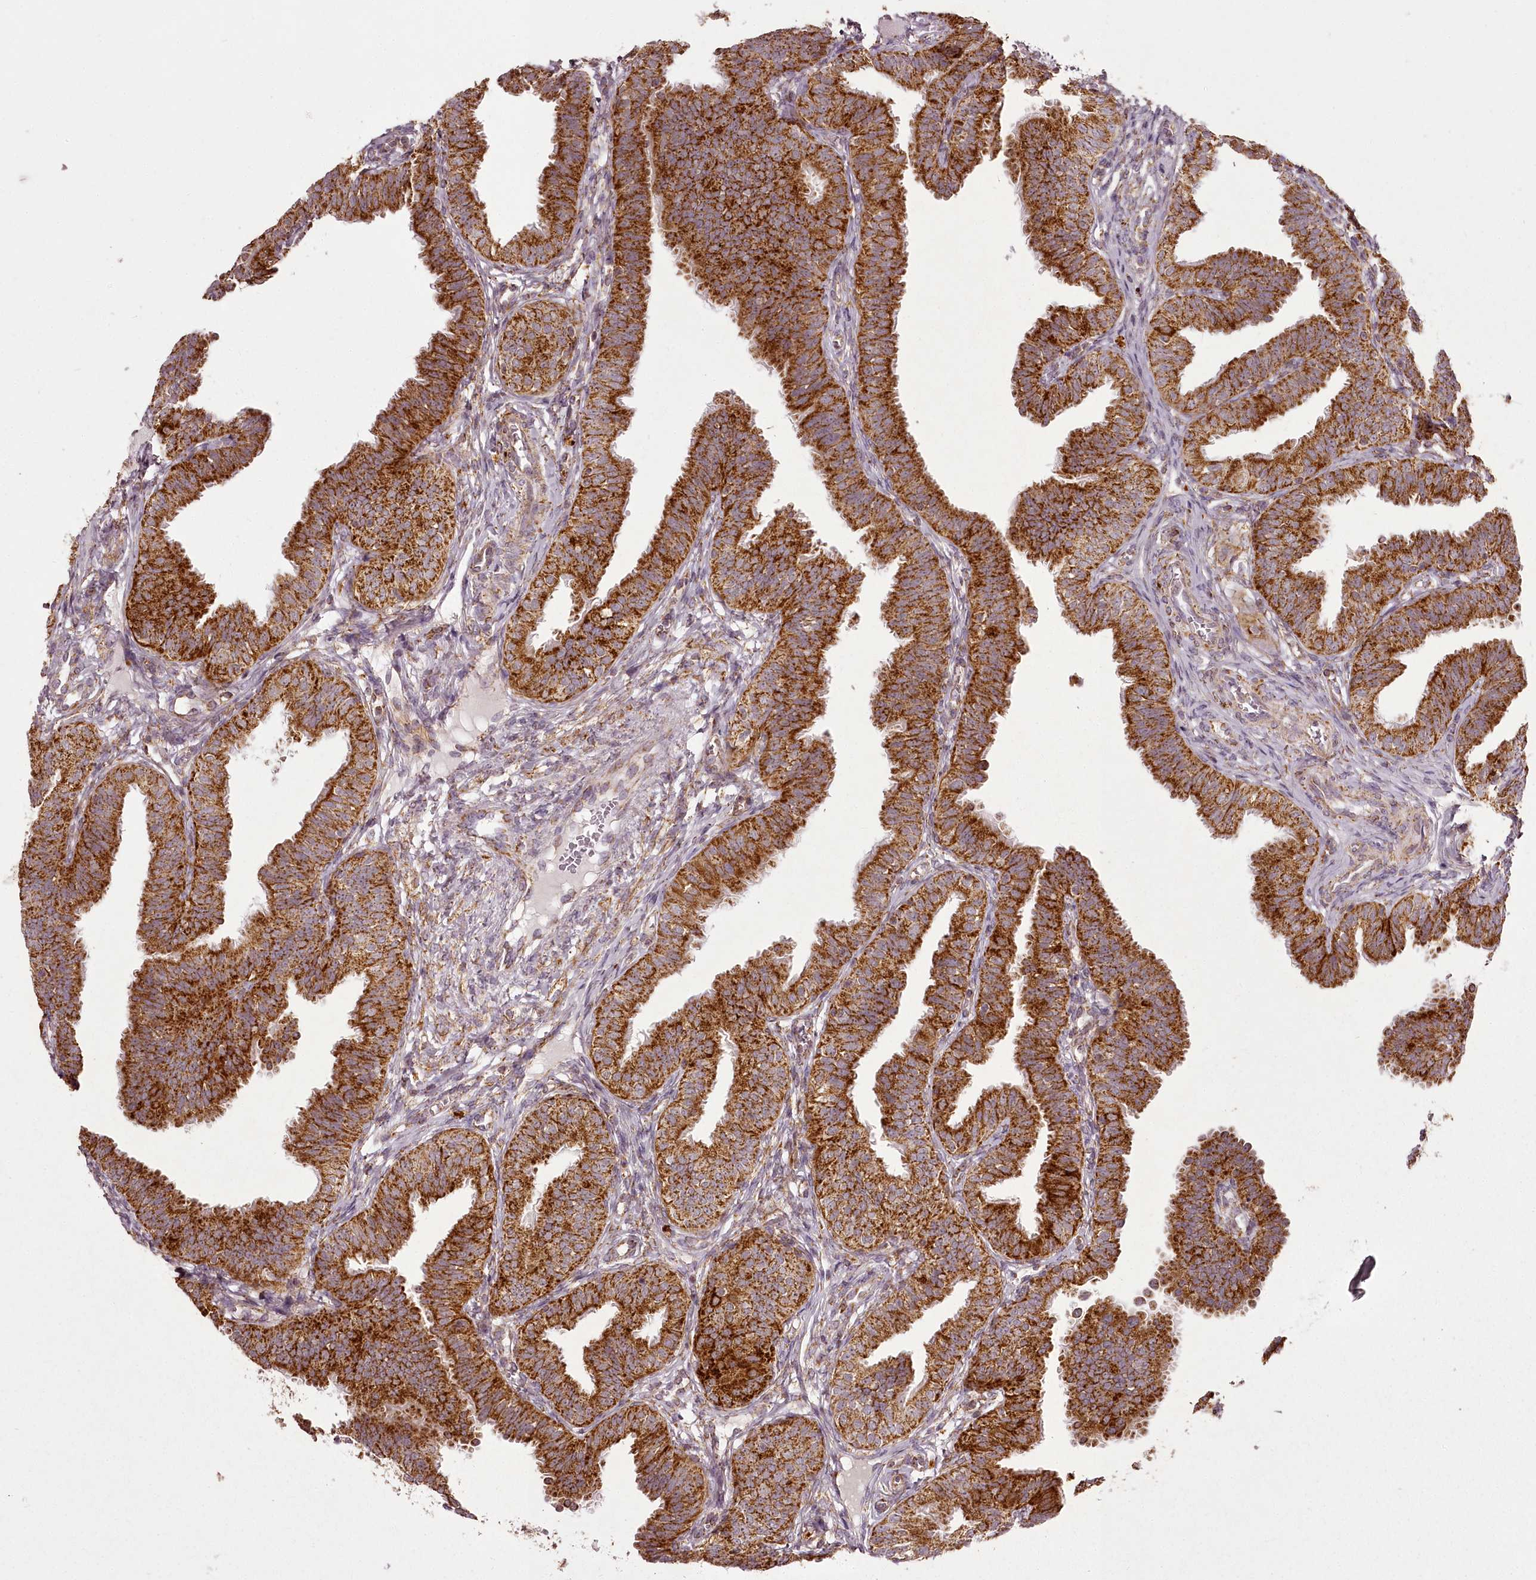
{"staining": {"intensity": "strong", "quantity": ">75%", "location": "cytoplasmic/membranous"}, "tissue": "fallopian tube", "cell_type": "Glandular cells", "image_type": "normal", "snomed": [{"axis": "morphology", "description": "Normal tissue, NOS"}, {"axis": "topography", "description": "Fallopian tube"}], "caption": "IHC histopathology image of benign human fallopian tube stained for a protein (brown), which reveals high levels of strong cytoplasmic/membranous positivity in about >75% of glandular cells.", "gene": "CHCHD2", "patient": {"sex": "female", "age": 35}}